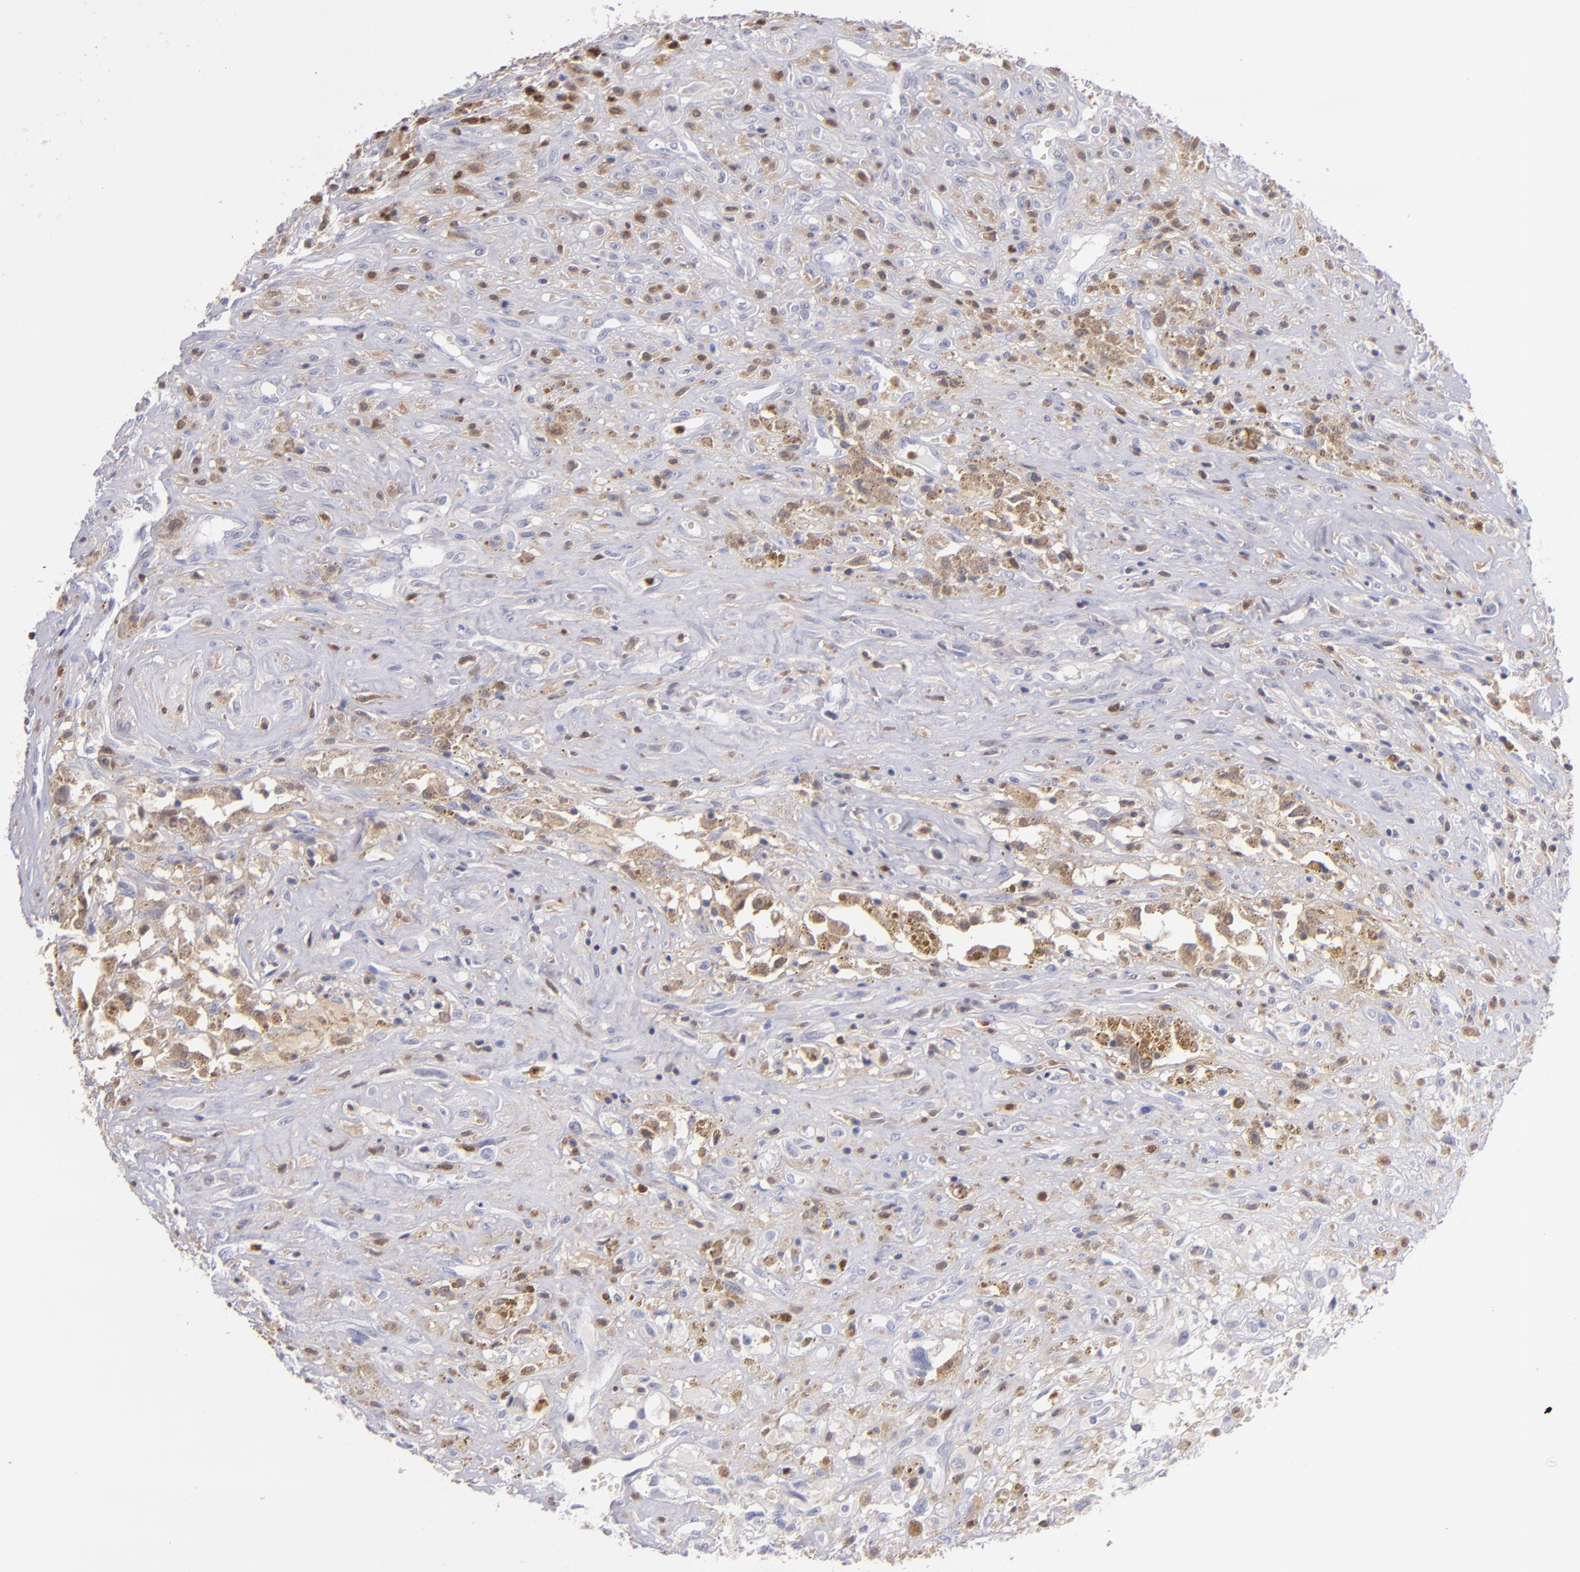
{"staining": {"intensity": "weak", "quantity": "<25%", "location": "cytoplasmic/membranous"}, "tissue": "glioma", "cell_type": "Tumor cells", "image_type": "cancer", "snomed": [{"axis": "morphology", "description": "Glioma, malignant, High grade"}, {"axis": "topography", "description": "Brain"}], "caption": "A high-resolution micrograph shows immunohistochemistry staining of malignant glioma (high-grade), which demonstrates no significant expression in tumor cells. (DAB IHC with hematoxylin counter stain).", "gene": "PRKCD", "patient": {"sex": "male", "age": 66}}